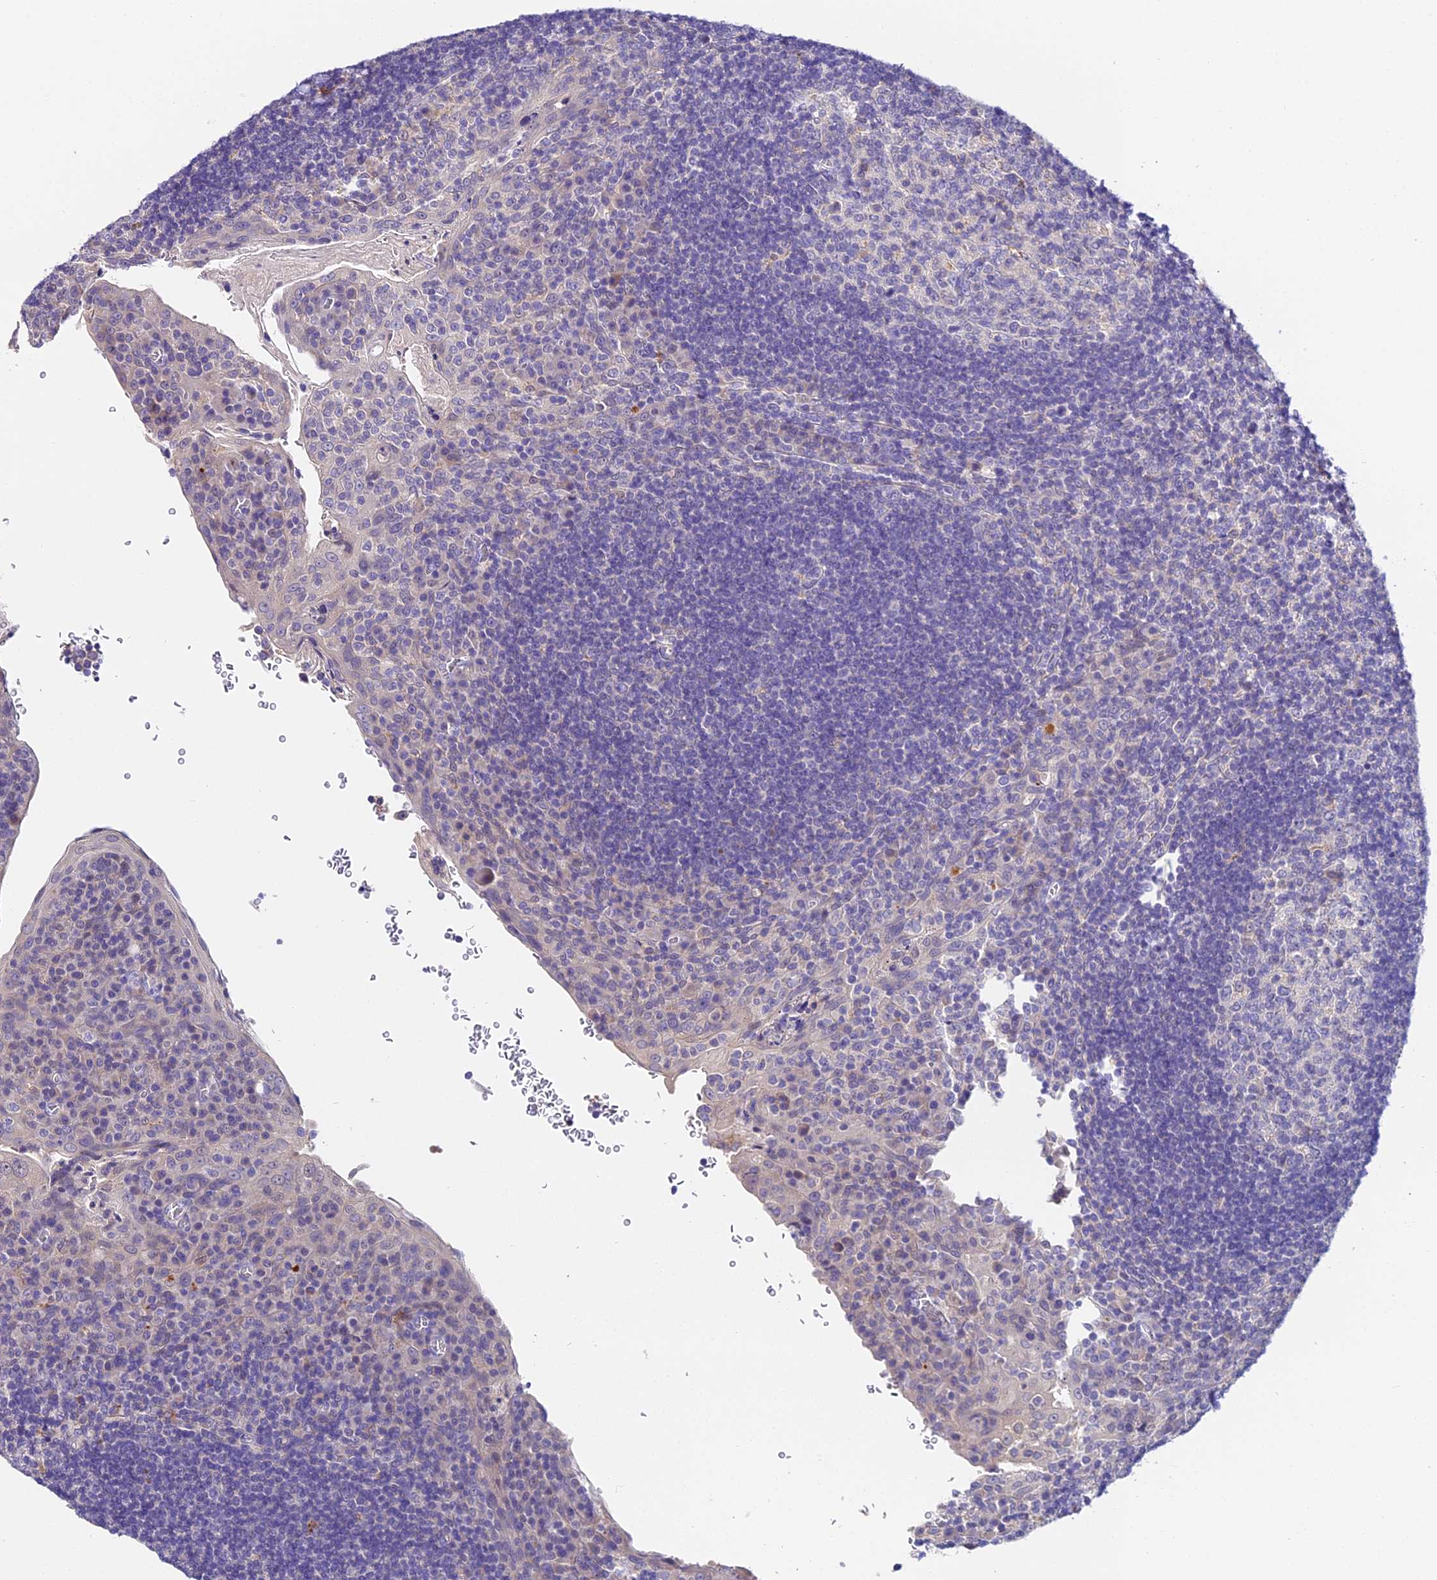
{"staining": {"intensity": "negative", "quantity": "none", "location": "none"}, "tissue": "tonsil", "cell_type": "Germinal center cells", "image_type": "normal", "snomed": [{"axis": "morphology", "description": "Normal tissue, NOS"}, {"axis": "topography", "description": "Tonsil"}], "caption": "This micrograph is of unremarkable tonsil stained with immunohistochemistry (IHC) to label a protein in brown with the nuclei are counter-stained blue. There is no expression in germinal center cells.", "gene": "LYPD6", "patient": {"sex": "male", "age": 17}}